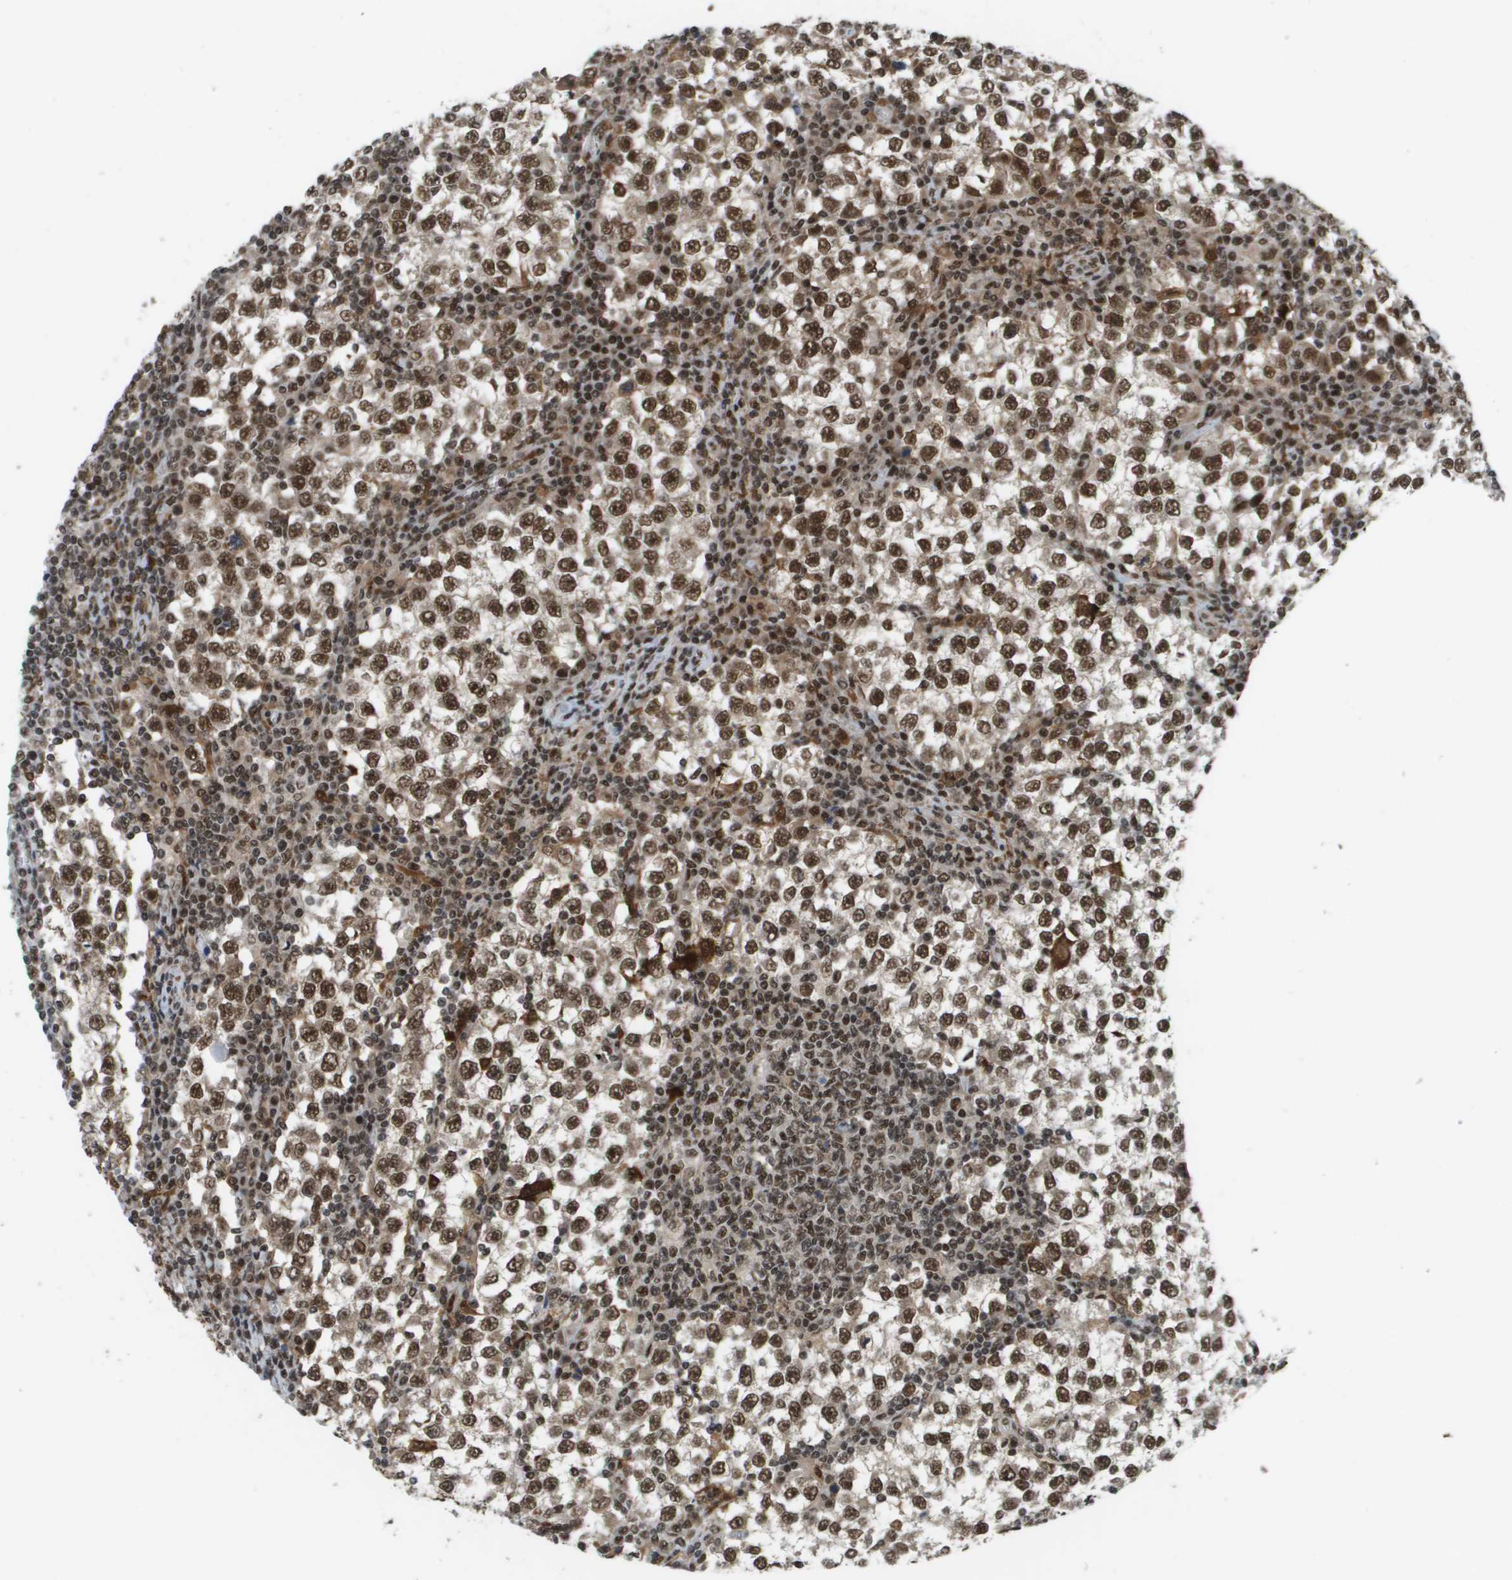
{"staining": {"intensity": "moderate", "quantity": ">75%", "location": "cytoplasmic/membranous,nuclear"}, "tissue": "testis cancer", "cell_type": "Tumor cells", "image_type": "cancer", "snomed": [{"axis": "morphology", "description": "Seminoma, NOS"}, {"axis": "topography", "description": "Testis"}], "caption": "Protein expression analysis of testis seminoma displays moderate cytoplasmic/membranous and nuclear staining in about >75% of tumor cells.", "gene": "PRCC", "patient": {"sex": "male", "age": 65}}